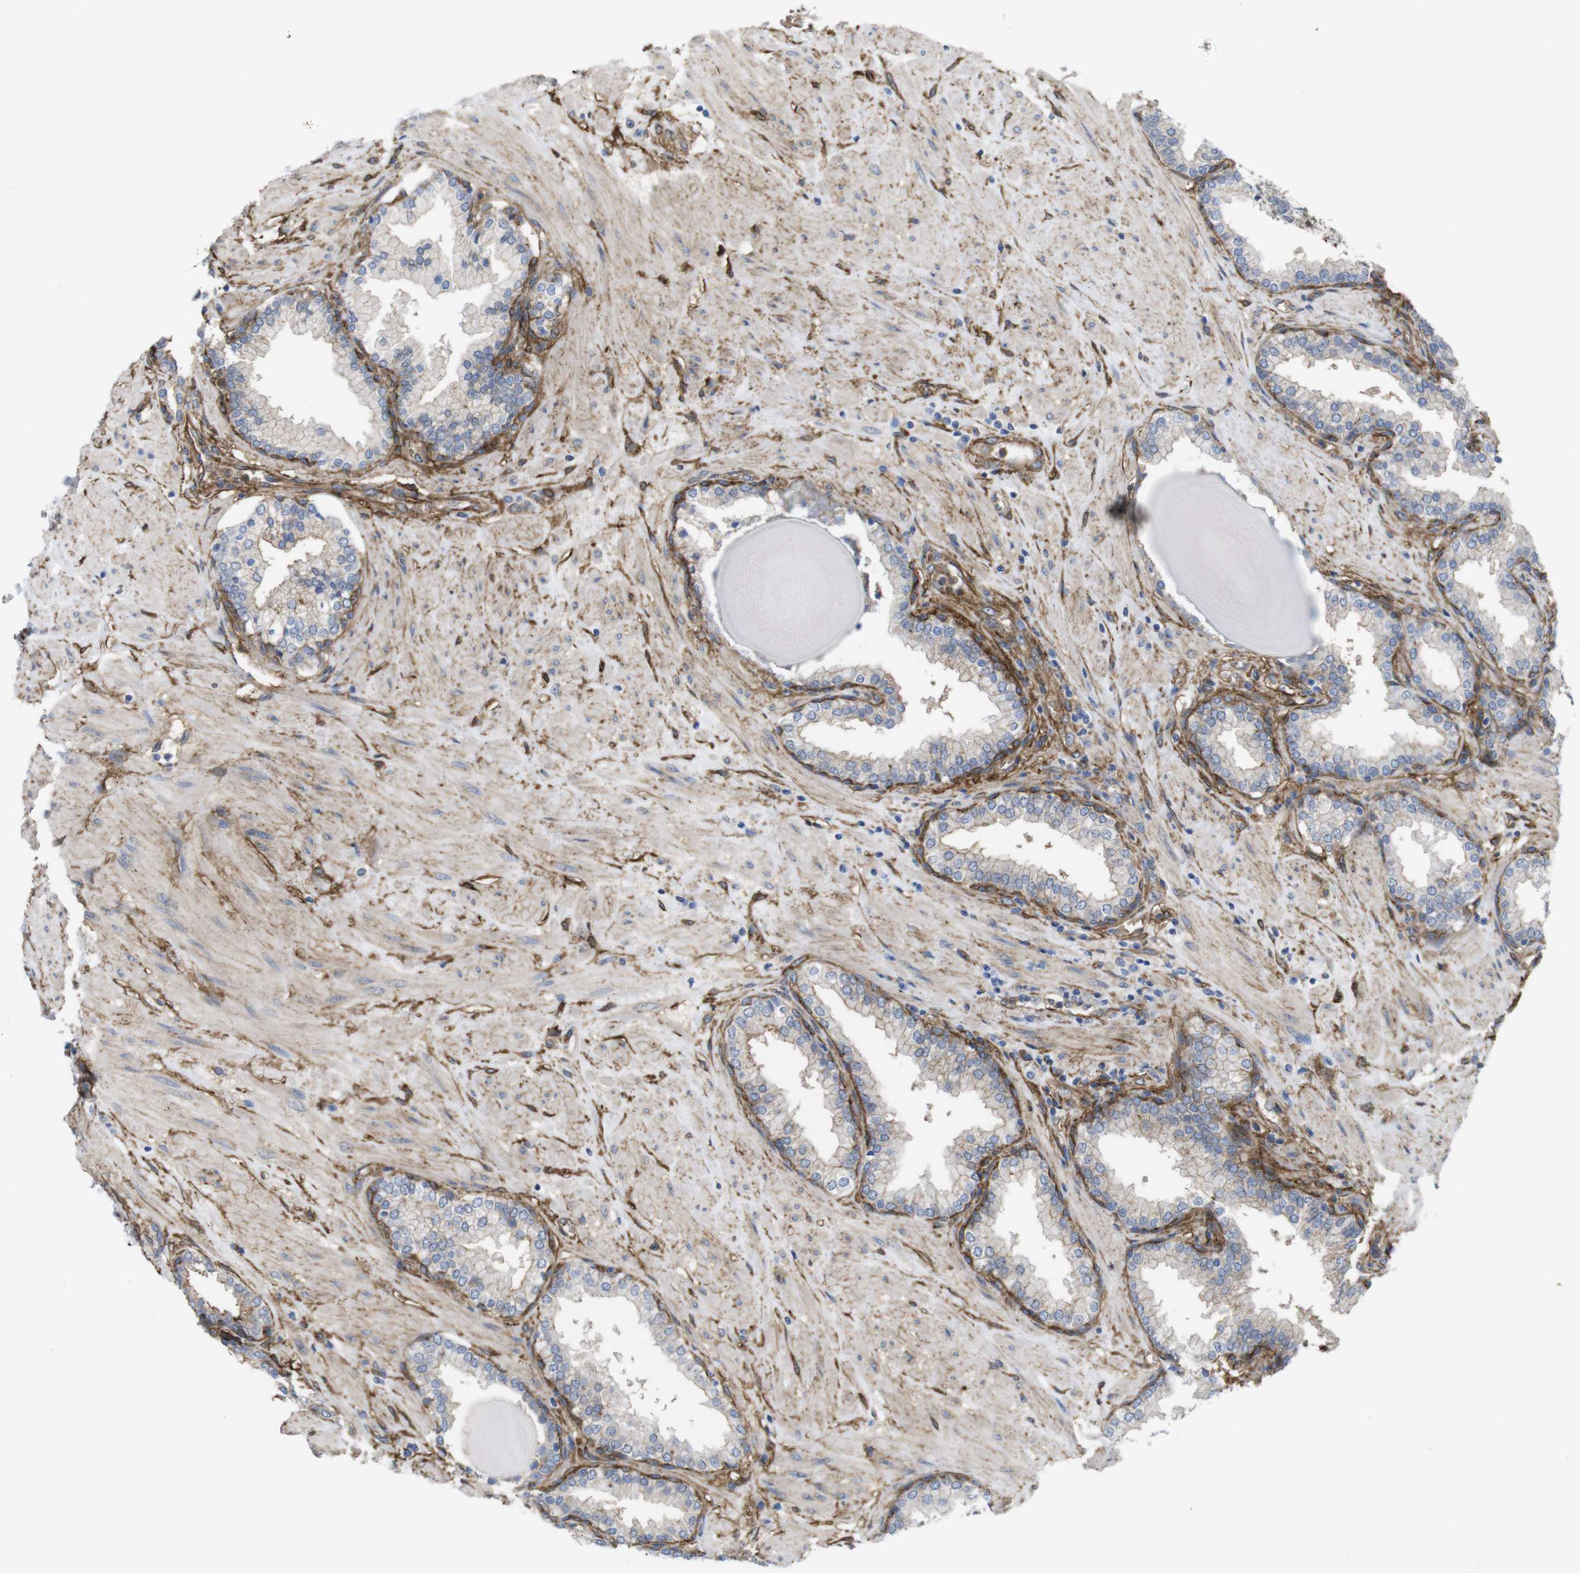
{"staining": {"intensity": "moderate", "quantity": "<25%", "location": "cytoplasmic/membranous"}, "tissue": "prostate", "cell_type": "Glandular cells", "image_type": "normal", "snomed": [{"axis": "morphology", "description": "Normal tissue, NOS"}, {"axis": "topography", "description": "Prostate"}], "caption": "Prostate stained for a protein (brown) demonstrates moderate cytoplasmic/membranous positive staining in about <25% of glandular cells.", "gene": "CYBRD1", "patient": {"sex": "male", "age": 51}}